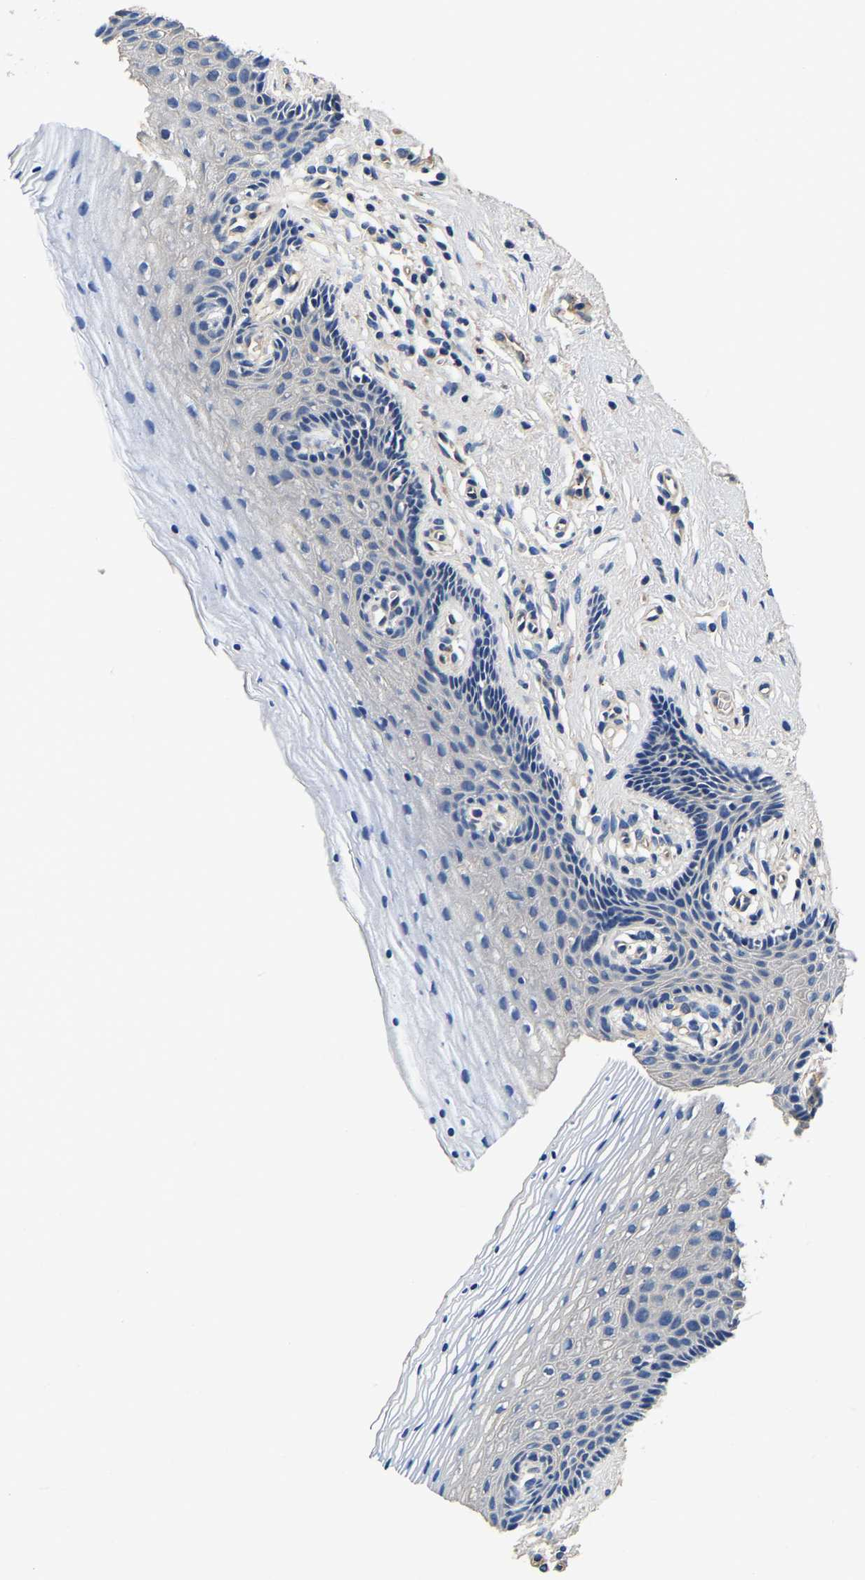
{"staining": {"intensity": "negative", "quantity": "none", "location": "none"}, "tissue": "vagina", "cell_type": "Squamous epithelial cells", "image_type": "normal", "snomed": [{"axis": "morphology", "description": "Normal tissue, NOS"}, {"axis": "topography", "description": "Vagina"}], "caption": "Immunohistochemistry histopathology image of benign human vagina stained for a protein (brown), which reveals no staining in squamous epithelial cells. (DAB (3,3'-diaminobenzidine) immunohistochemistry (IHC) with hematoxylin counter stain).", "gene": "SH3GLB1", "patient": {"sex": "female", "age": 32}}